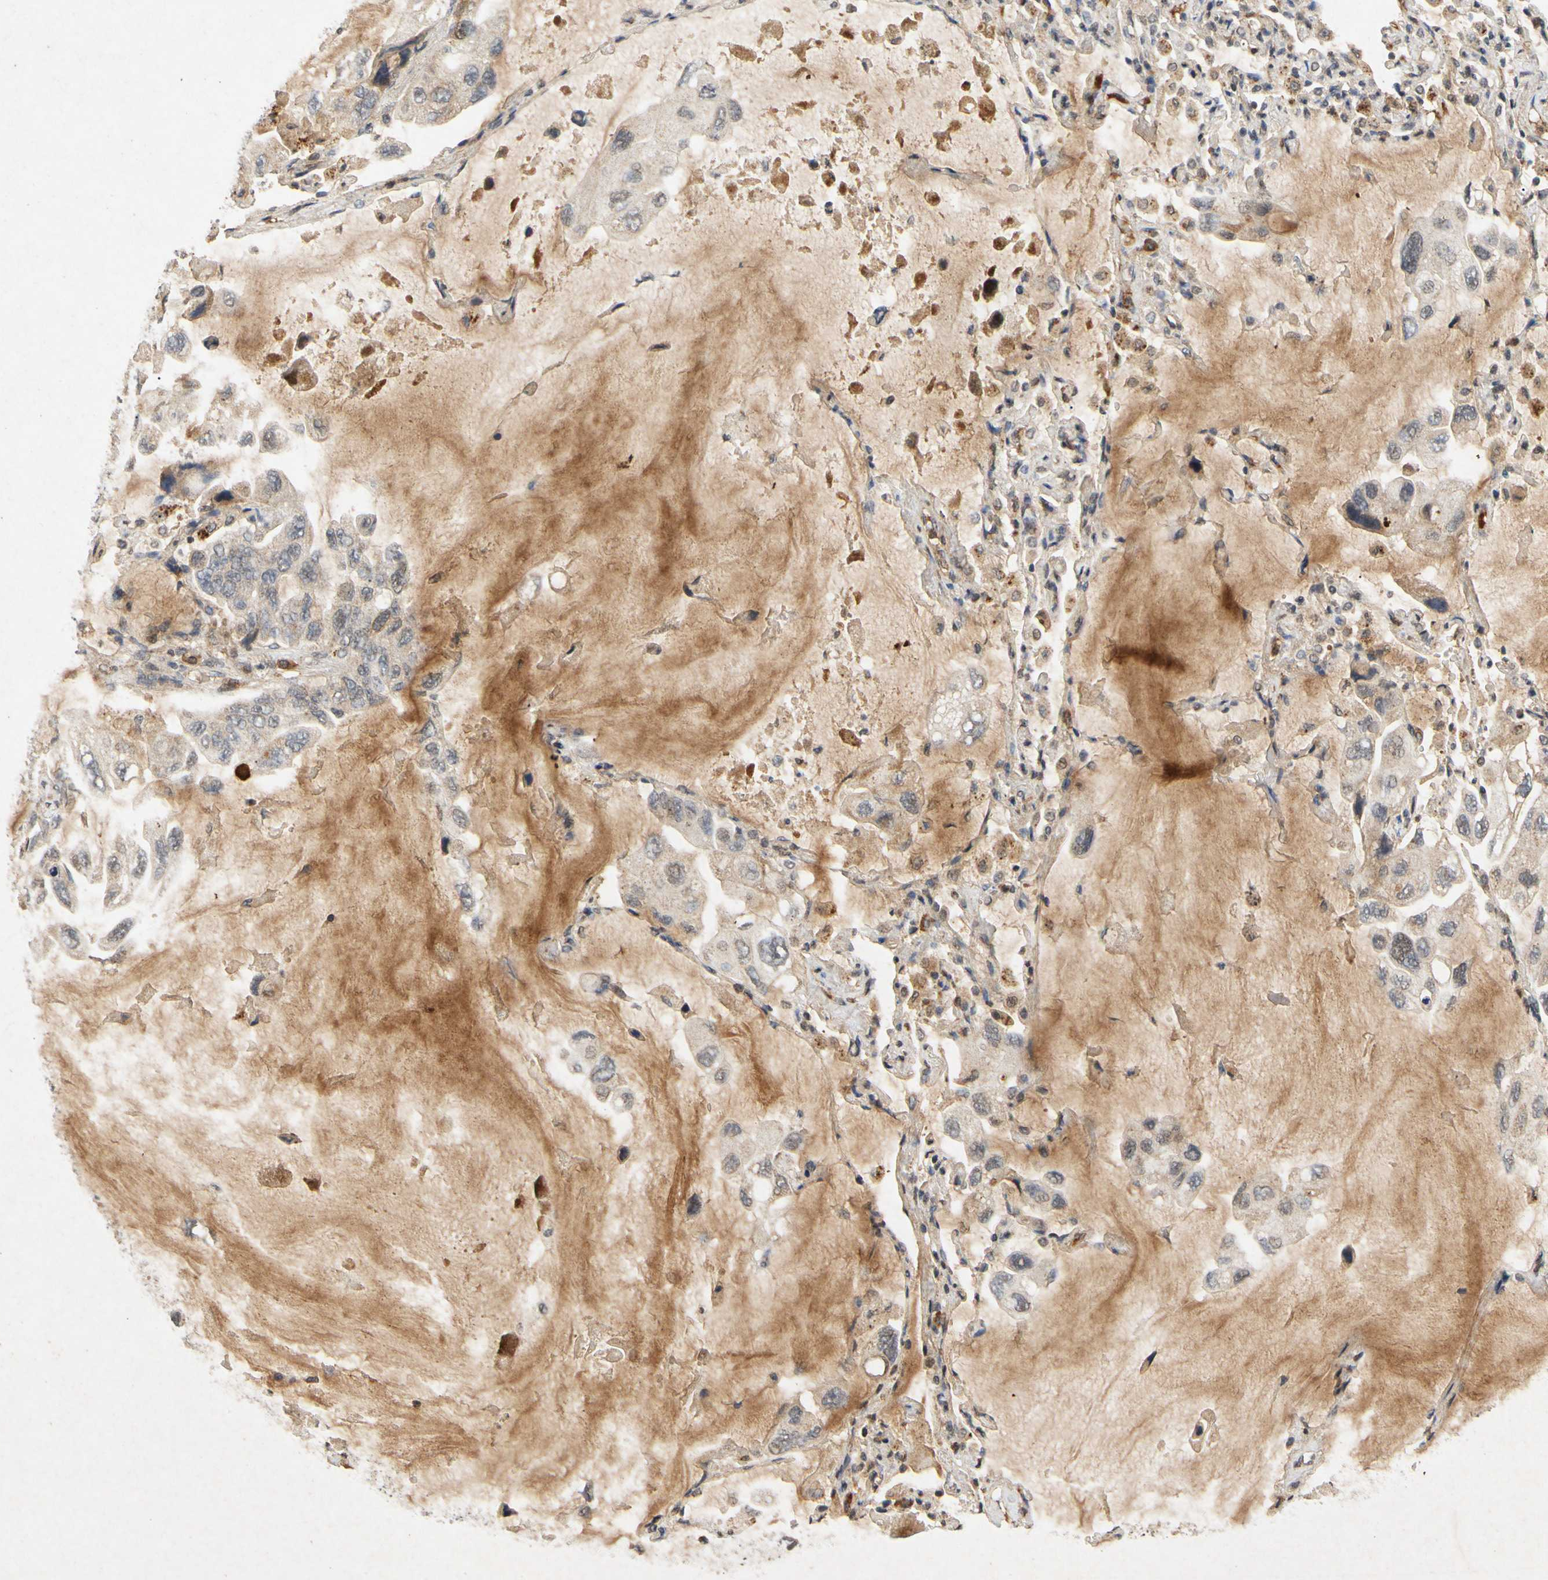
{"staining": {"intensity": "weak", "quantity": "25%-75%", "location": "cytoplasmic/membranous"}, "tissue": "lung cancer", "cell_type": "Tumor cells", "image_type": "cancer", "snomed": [{"axis": "morphology", "description": "Squamous cell carcinoma, NOS"}, {"axis": "topography", "description": "Lung"}], "caption": "Squamous cell carcinoma (lung) stained with a protein marker displays weak staining in tumor cells.", "gene": "CP", "patient": {"sex": "female", "age": 73}}